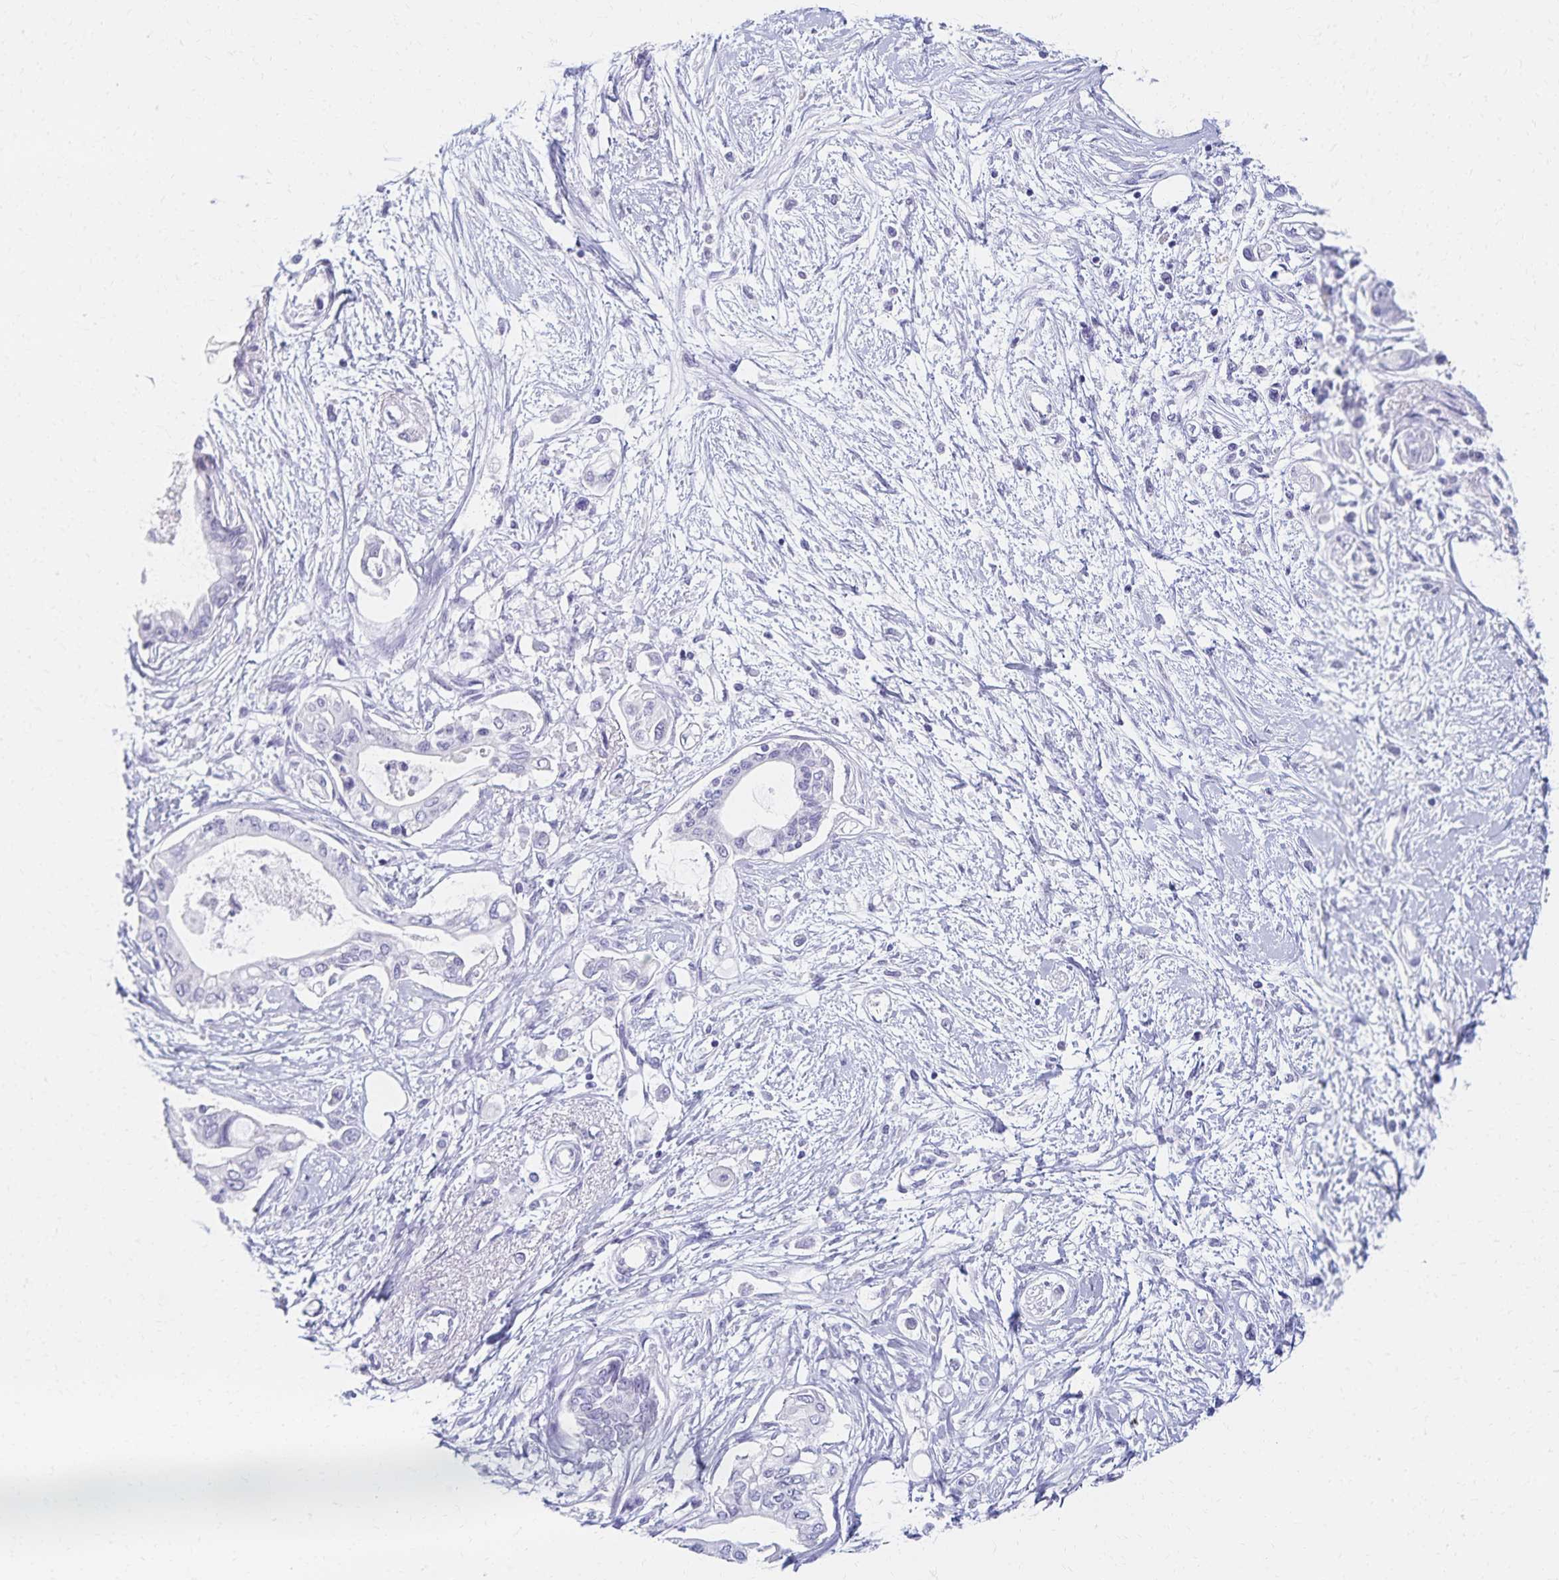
{"staining": {"intensity": "negative", "quantity": "none", "location": "none"}, "tissue": "pancreatic cancer", "cell_type": "Tumor cells", "image_type": "cancer", "snomed": [{"axis": "morphology", "description": "Adenocarcinoma, NOS"}, {"axis": "topography", "description": "Pancreas"}], "caption": "IHC of pancreatic cancer displays no staining in tumor cells. Brightfield microscopy of IHC stained with DAB (brown) and hematoxylin (blue), captured at high magnification.", "gene": "C2orf50", "patient": {"sex": "female", "age": 77}}